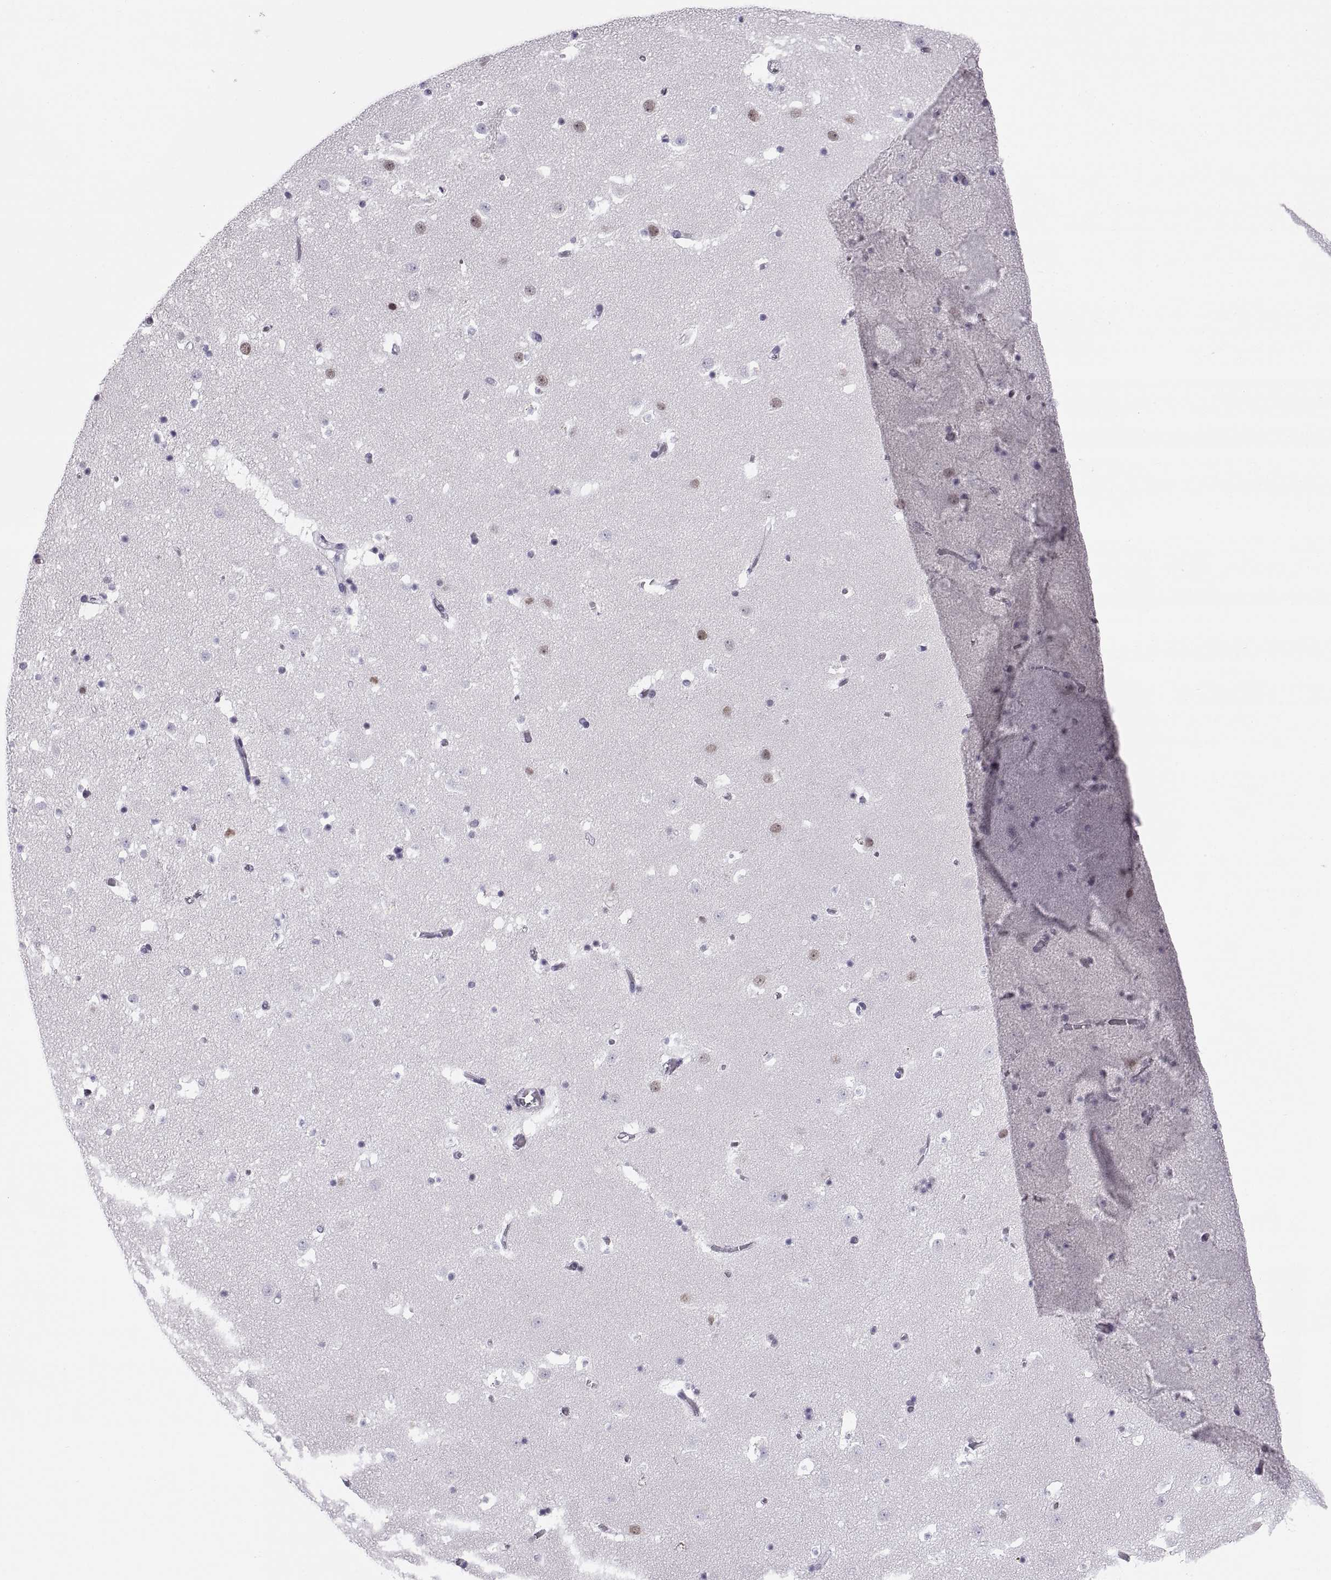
{"staining": {"intensity": "negative", "quantity": "none", "location": "none"}, "tissue": "caudate", "cell_type": "Glial cells", "image_type": "normal", "snomed": [{"axis": "morphology", "description": "Normal tissue, NOS"}, {"axis": "topography", "description": "Lateral ventricle wall"}], "caption": "Immunohistochemistry (IHC) photomicrograph of normal human caudate stained for a protein (brown), which exhibits no staining in glial cells.", "gene": "CARTPT", "patient": {"sex": "female", "age": 42}}